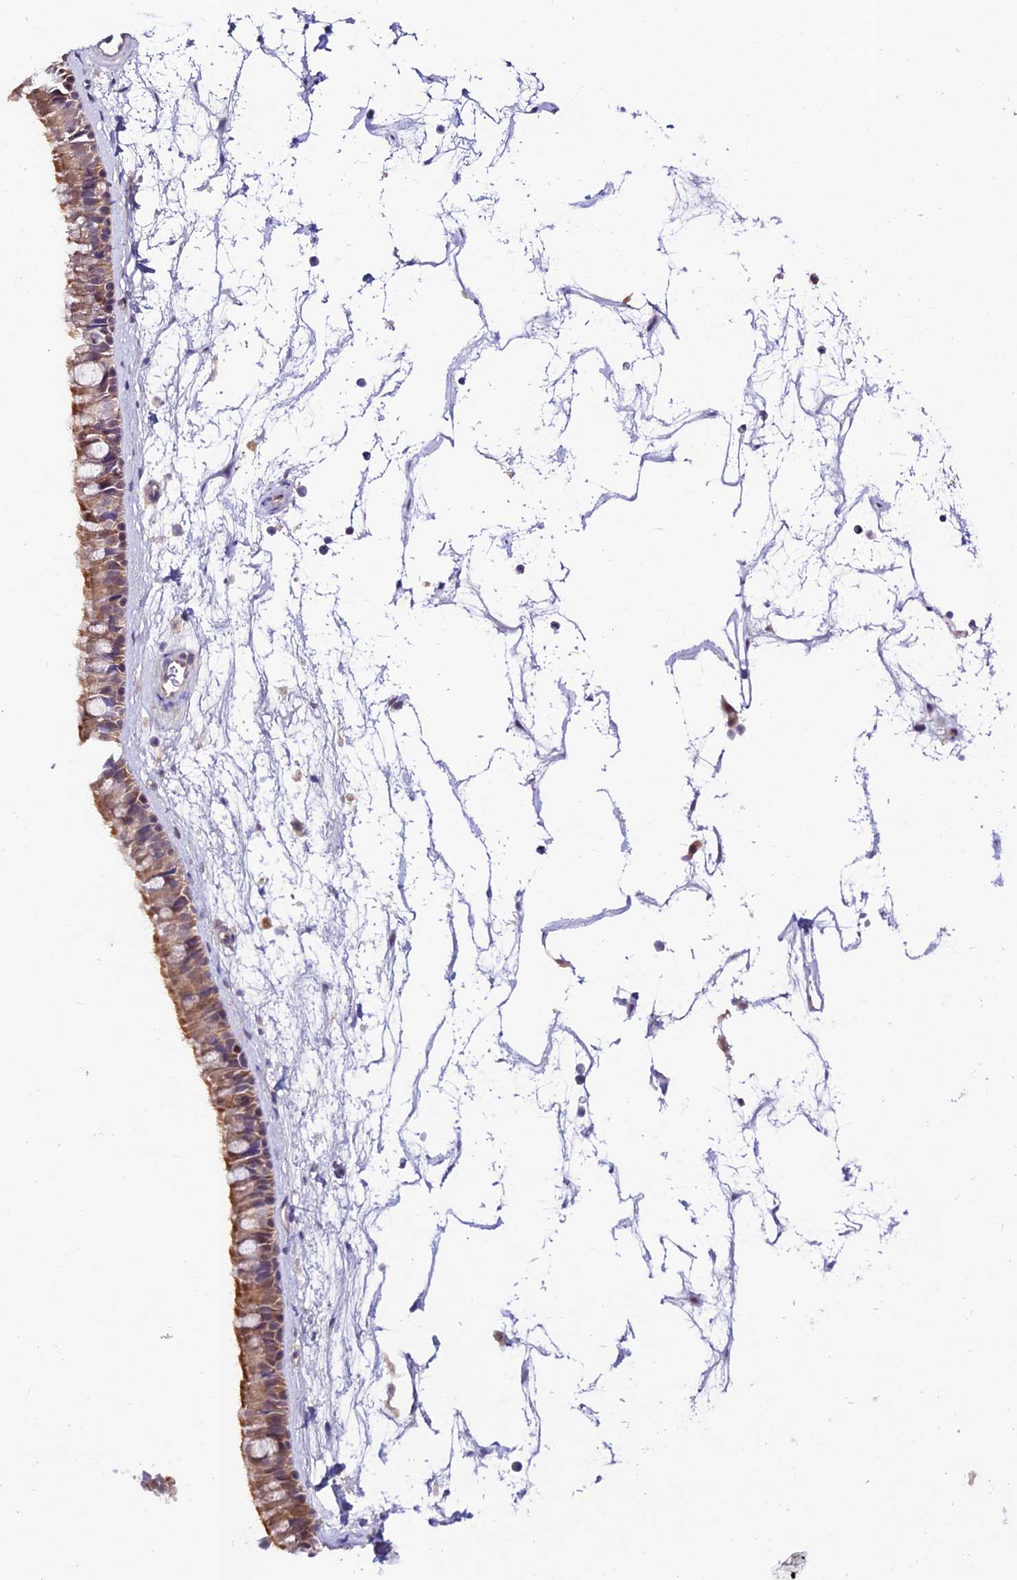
{"staining": {"intensity": "moderate", "quantity": ">75%", "location": "cytoplasmic/membranous"}, "tissue": "nasopharynx", "cell_type": "Respiratory epithelial cells", "image_type": "normal", "snomed": [{"axis": "morphology", "description": "Normal tissue, NOS"}, {"axis": "topography", "description": "Nasopharynx"}], "caption": "Nasopharynx stained with immunohistochemistry (IHC) exhibits moderate cytoplasmic/membranous staining in about >75% of respiratory epithelial cells. (DAB (3,3'-diaminobenzidine) = brown stain, brightfield microscopy at high magnification).", "gene": "TRIM40", "patient": {"sex": "male", "age": 64}}